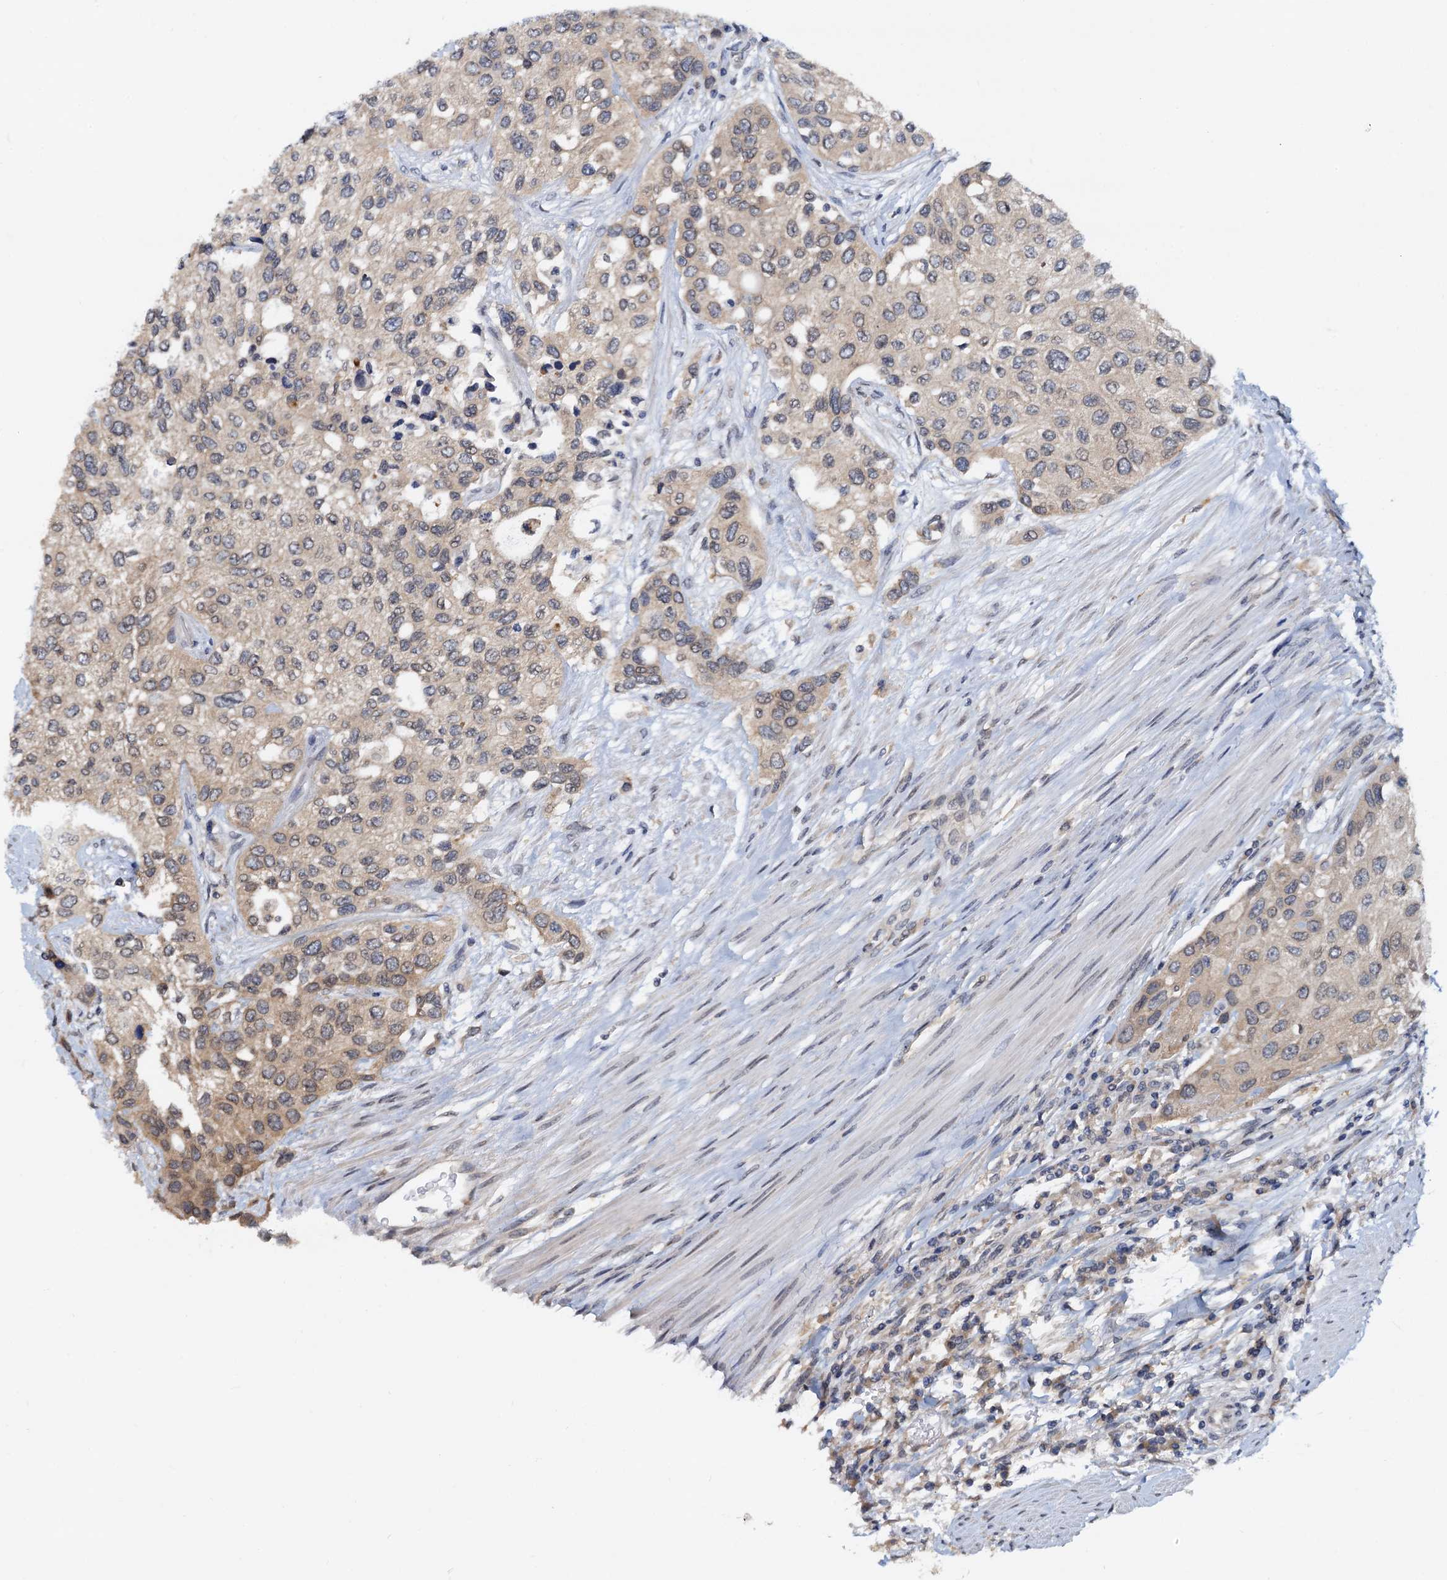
{"staining": {"intensity": "weak", "quantity": ">75%", "location": "cytoplasmic/membranous"}, "tissue": "urothelial cancer", "cell_type": "Tumor cells", "image_type": "cancer", "snomed": [{"axis": "morphology", "description": "Normal tissue, NOS"}, {"axis": "morphology", "description": "Urothelial carcinoma, High grade"}, {"axis": "topography", "description": "Vascular tissue"}, {"axis": "topography", "description": "Urinary bladder"}], "caption": "Immunohistochemical staining of urothelial cancer shows weak cytoplasmic/membranous protein staining in approximately >75% of tumor cells.", "gene": "PTGES3", "patient": {"sex": "female", "age": 56}}